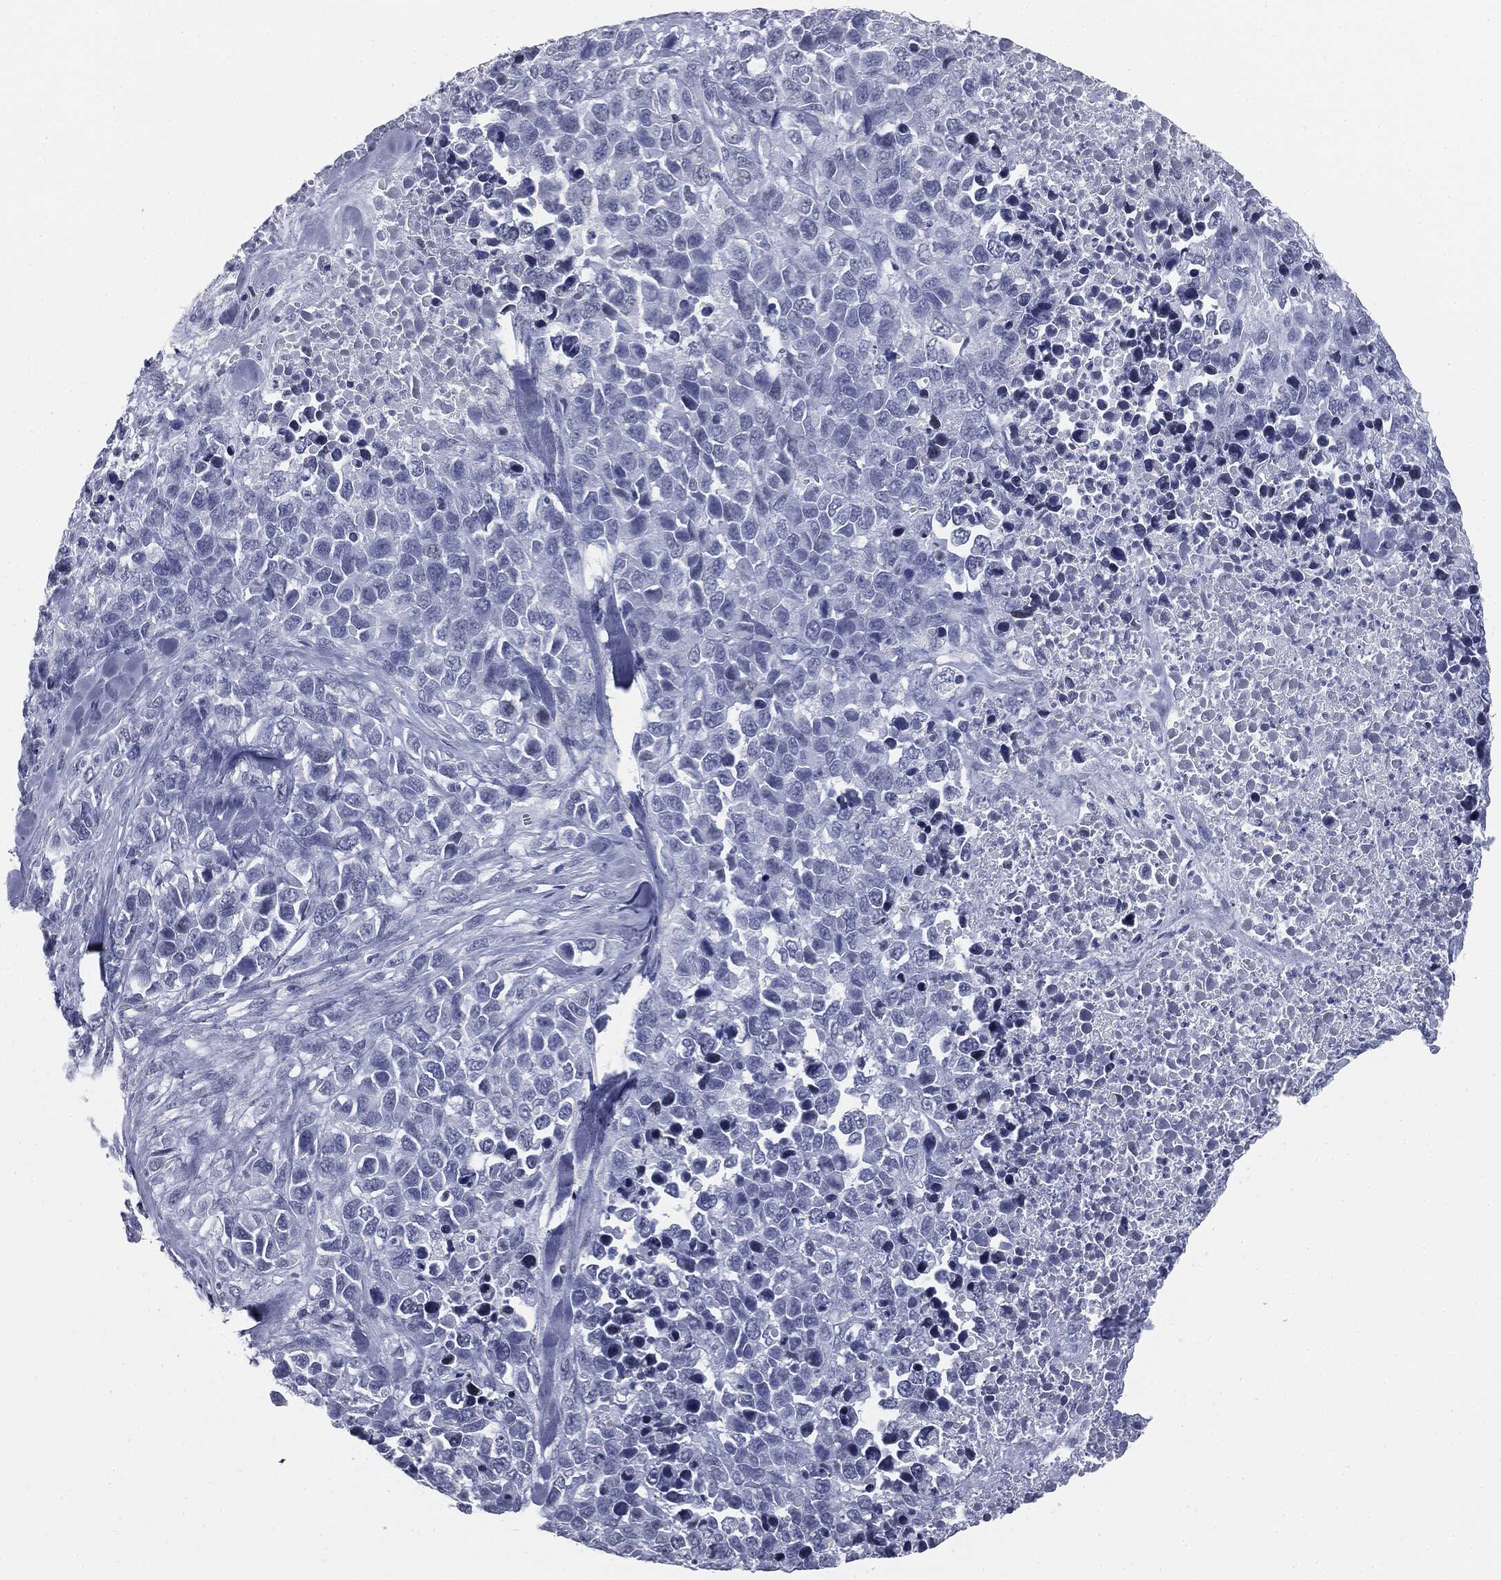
{"staining": {"intensity": "negative", "quantity": "none", "location": "none"}, "tissue": "melanoma", "cell_type": "Tumor cells", "image_type": "cancer", "snomed": [{"axis": "morphology", "description": "Malignant melanoma, Metastatic site"}, {"axis": "topography", "description": "Skin"}], "caption": "A histopathology image of melanoma stained for a protein exhibits no brown staining in tumor cells.", "gene": "TPO", "patient": {"sex": "male", "age": 84}}